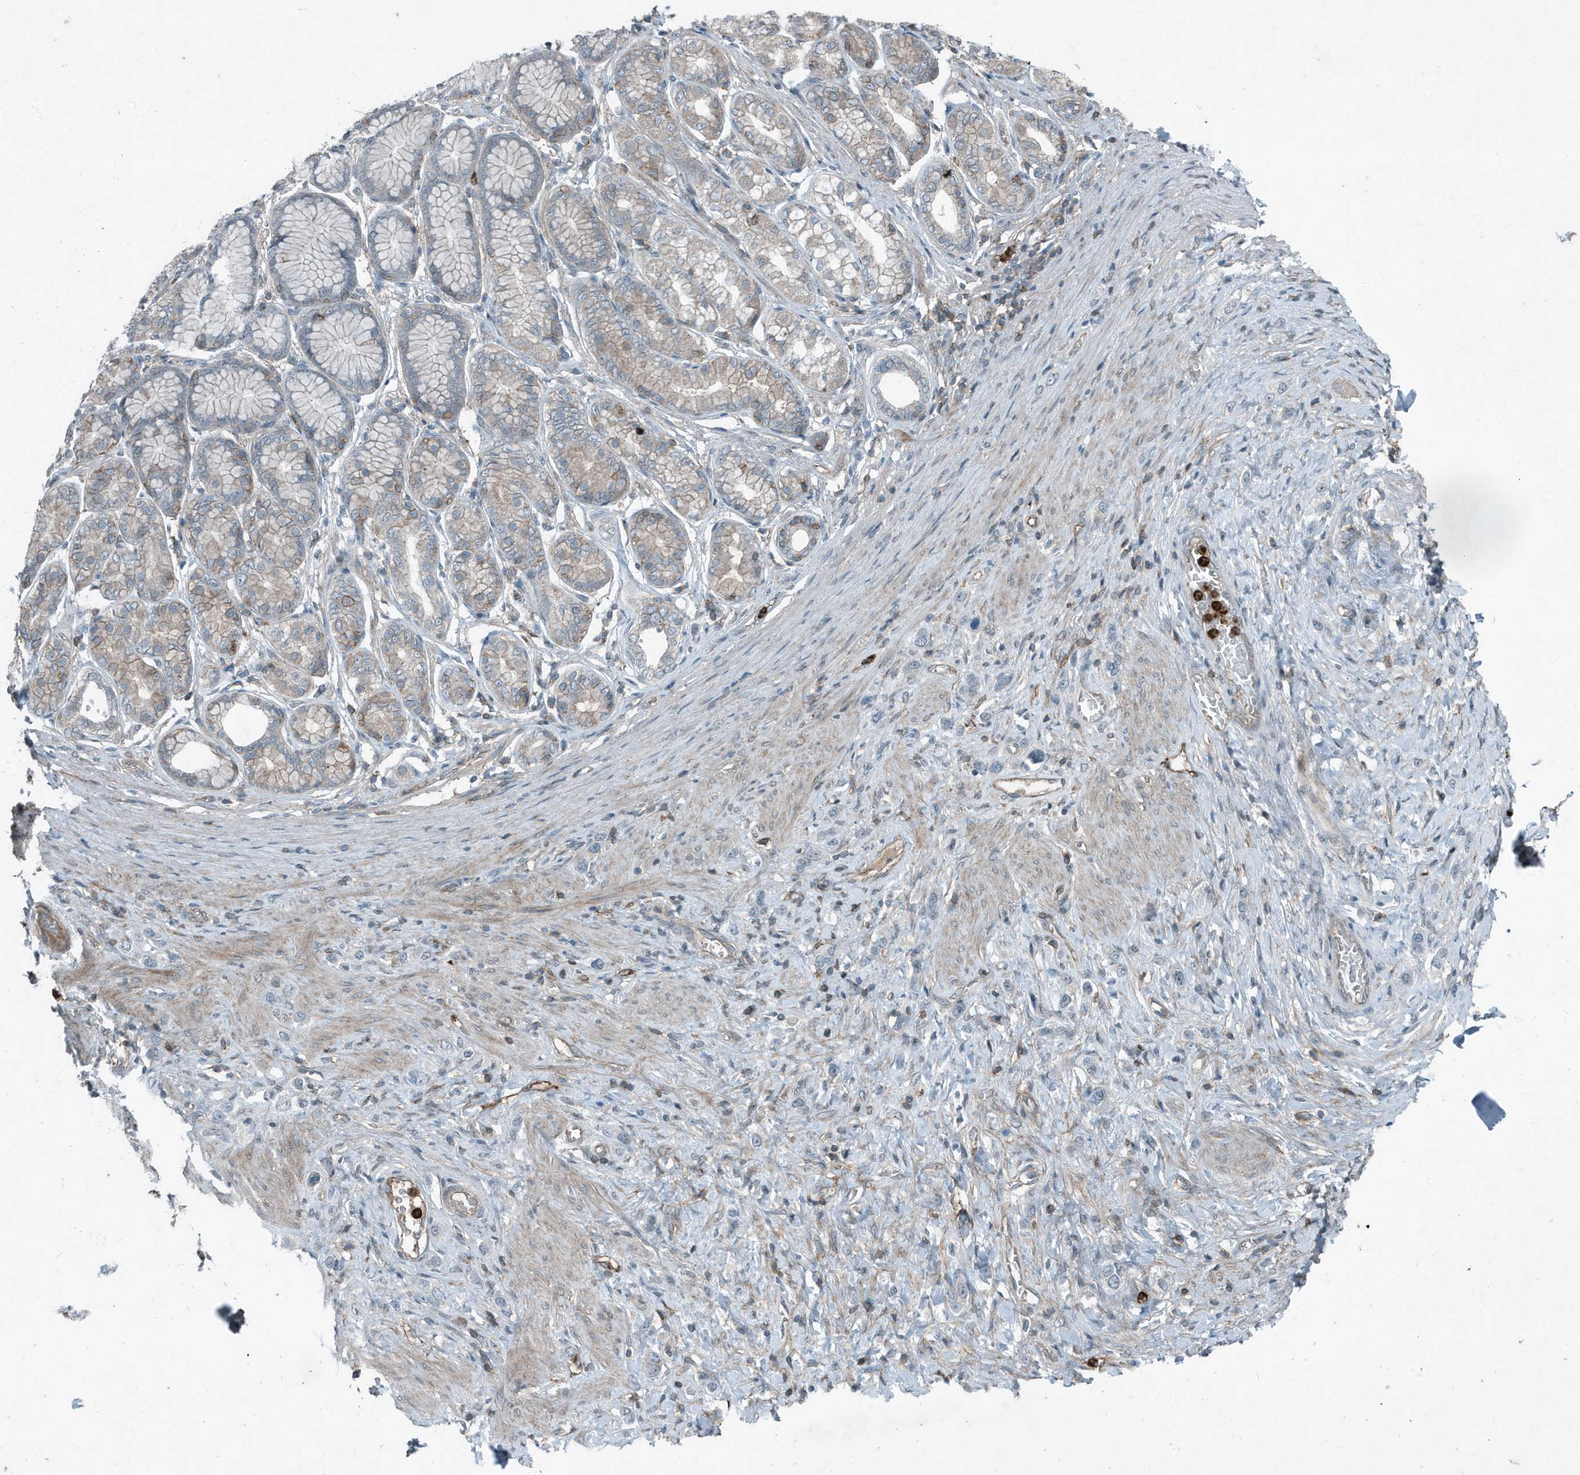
{"staining": {"intensity": "negative", "quantity": "none", "location": "none"}, "tissue": "stomach cancer", "cell_type": "Tumor cells", "image_type": "cancer", "snomed": [{"axis": "morphology", "description": "Normal tissue, NOS"}, {"axis": "morphology", "description": "Adenocarcinoma, NOS"}, {"axis": "topography", "description": "Stomach, upper"}, {"axis": "topography", "description": "Stomach"}], "caption": "Stomach adenocarcinoma was stained to show a protein in brown. There is no significant positivity in tumor cells. Nuclei are stained in blue.", "gene": "DAPP1", "patient": {"sex": "female", "age": 65}}